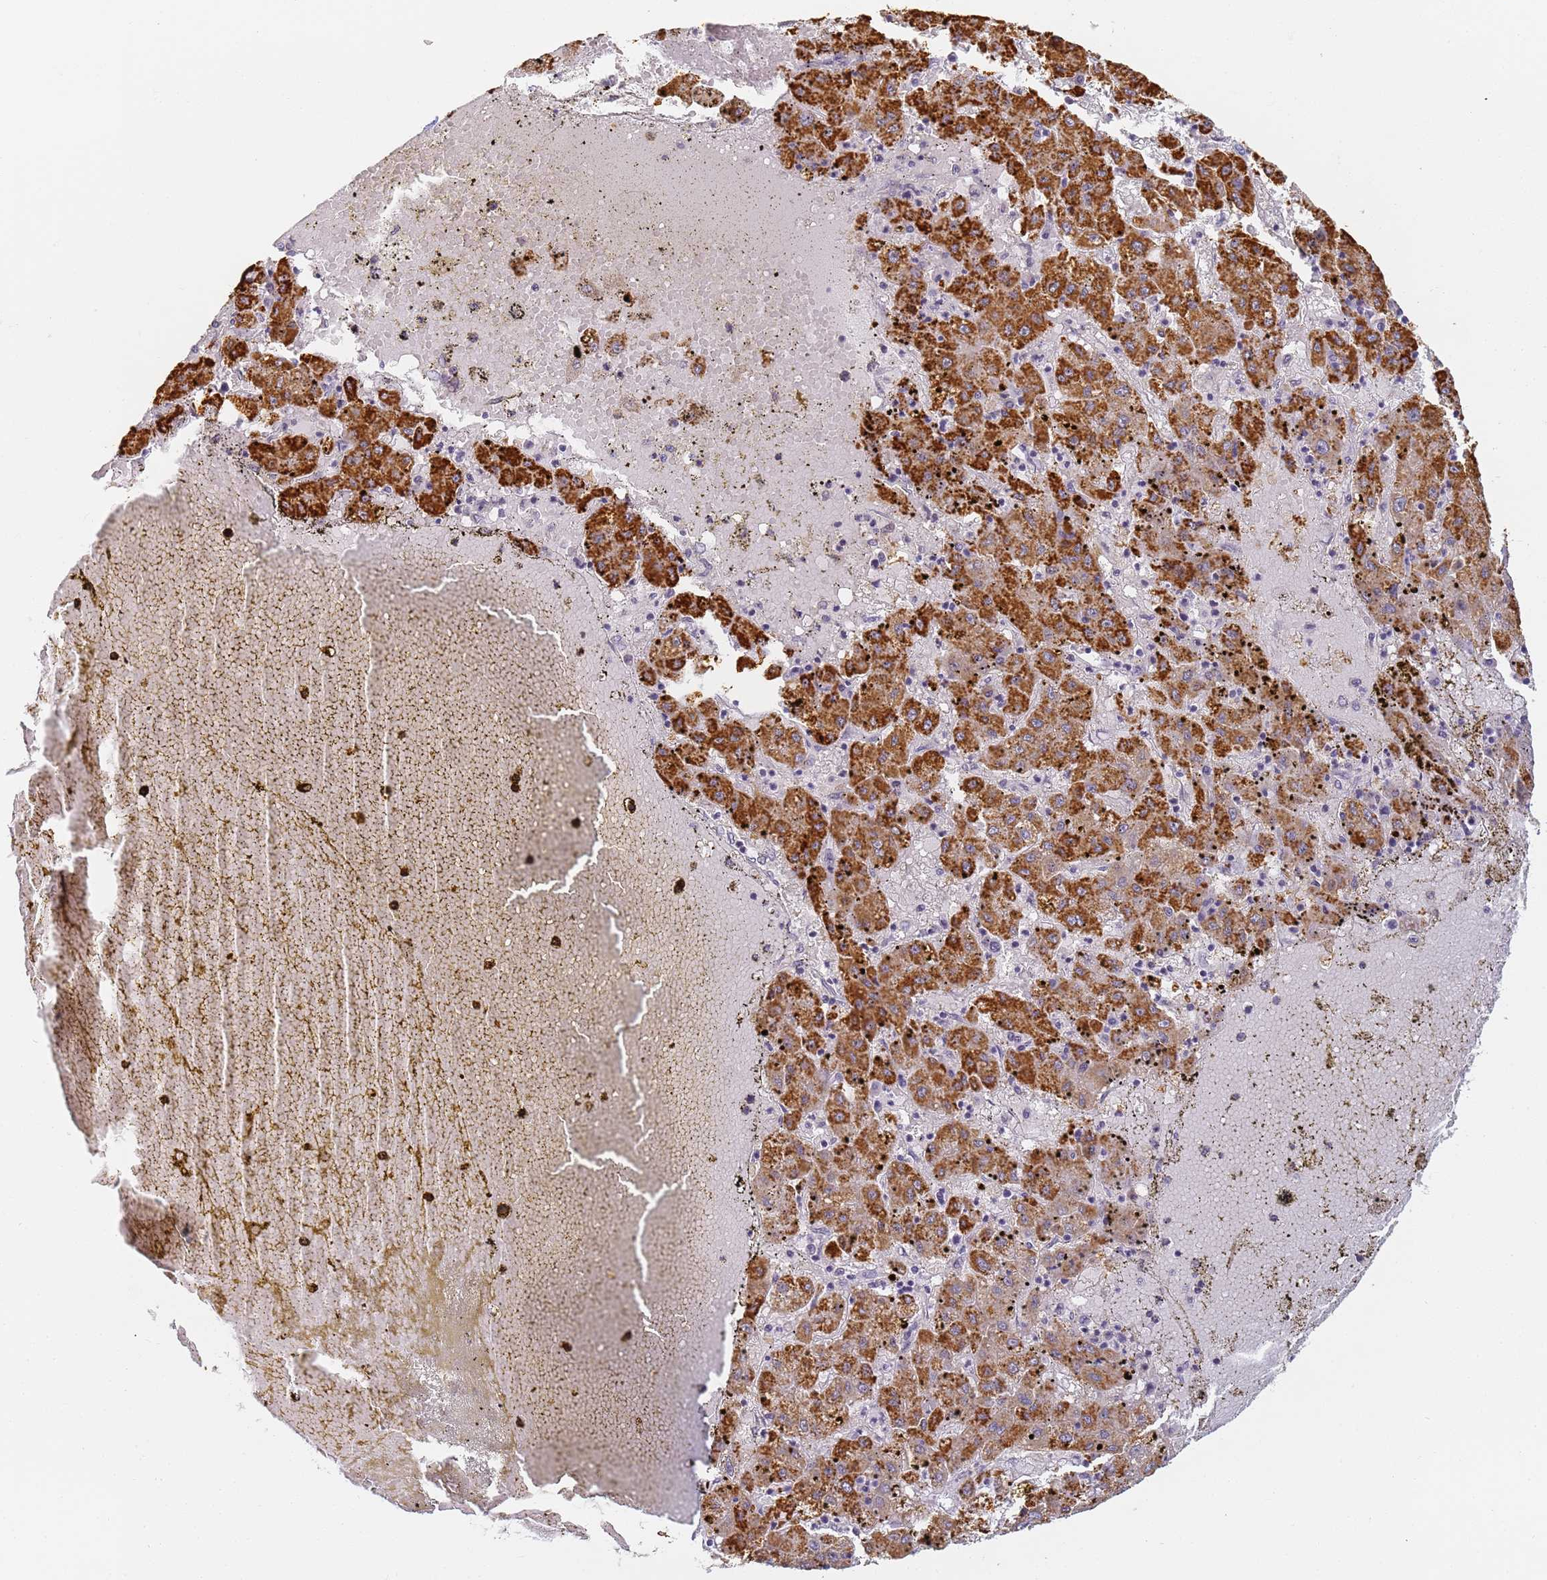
{"staining": {"intensity": "strong", "quantity": ">75%", "location": "cytoplasmic/membranous"}, "tissue": "liver cancer", "cell_type": "Tumor cells", "image_type": "cancer", "snomed": [{"axis": "morphology", "description": "Carcinoma, Hepatocellular, NOS"}, {"axis": "topography", "description": "Liver"}], "caption": "IHC of liver hepatocellular carcinoma displays high levels of strong cytoplasmic/membranous expression in approximately >75% of tumor cells. The protein is shown in brown color, while the nuclei are stained blue.", "gene": "SLC38A9", "patient": {"sex": "male", "age": 72}}